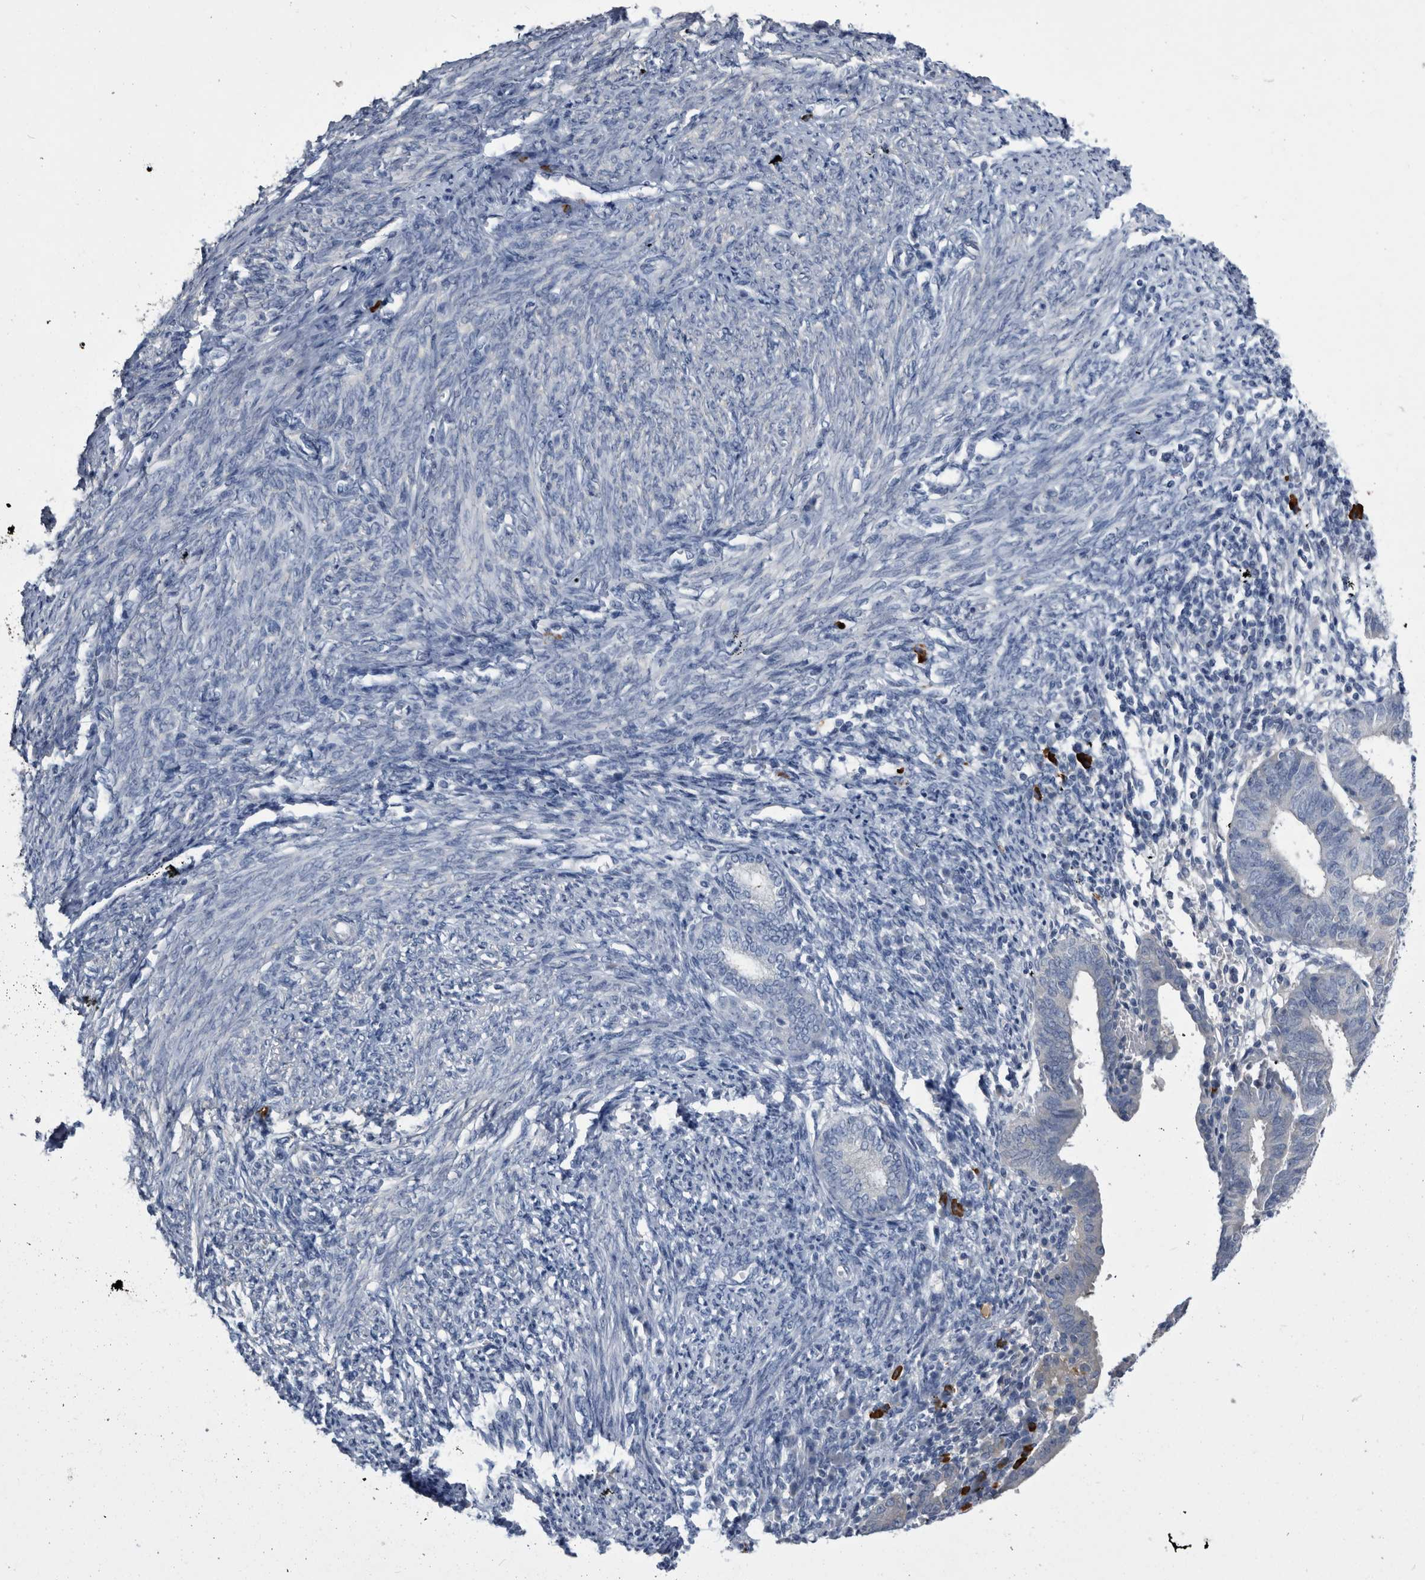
{"staining": {"intensity": "negative", "quantity": "none", "location": "none"}, "tissue": "endometrial cancer", "cell_type": "Tumor cells", "image_type": "cancer", "snomed": [{"axis": "morphology", "description": "Adenocarcinoma, NOS"}, {"axis": "topography", "description": "Uterus"}], "caption": "Immunohistochemistry (IHC) histopathology image of human endometrial cancer (adenocarcinoma) stained for a protein (brown), which demonstrates no staining in tumor cells. (Brightfield microscopy of DAB (3,3'-diaminobenzidine) immunohistochemistry at high magnification).", "gene": "BTBD6", "patient": {"sex": "female", "age": 77}}